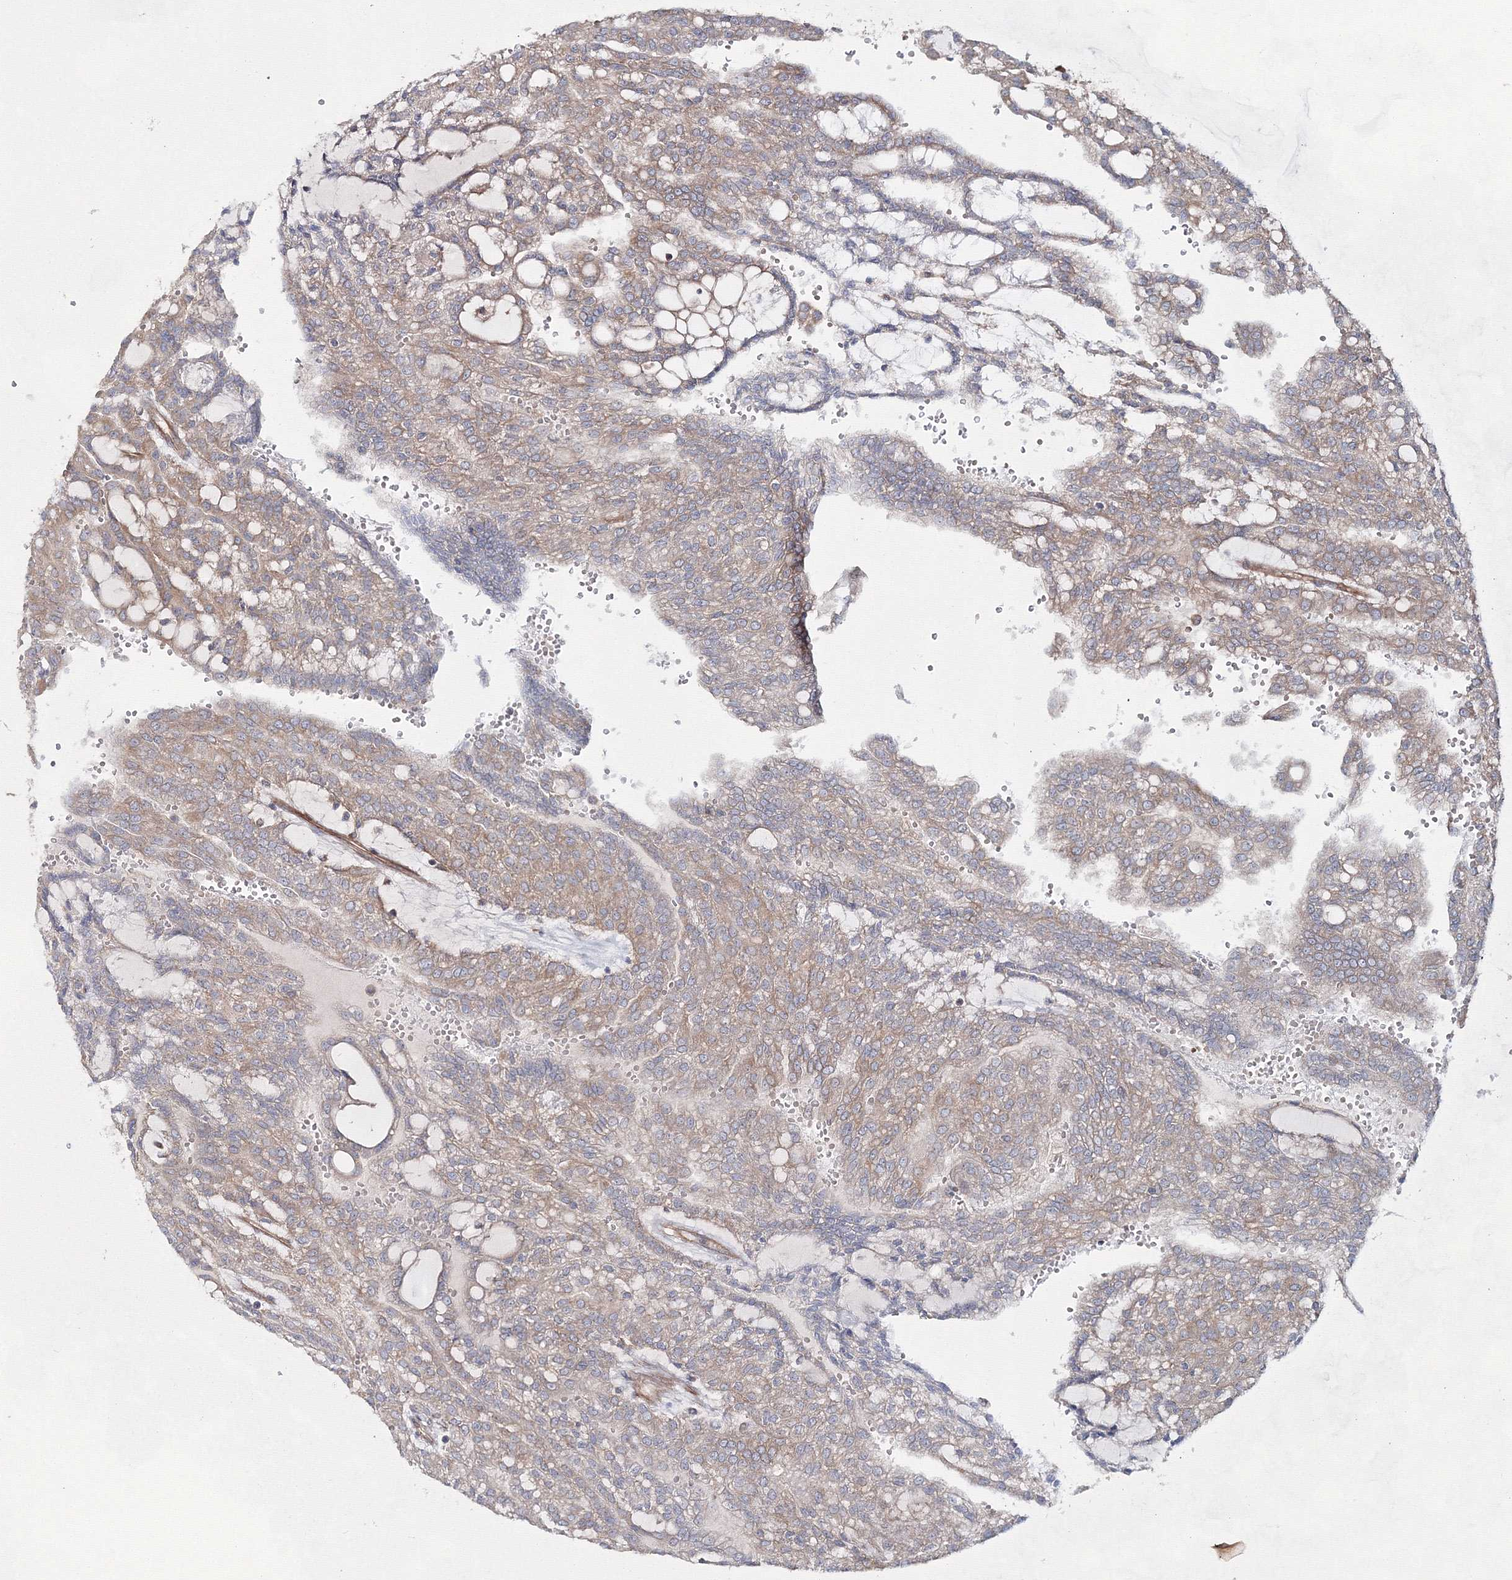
{"staining": {"intensity": "weak", "quantity": ">75%", "location": "cytoplasmic/membranous"}, "tissue": "renal cancer", "cell_type": "Tumor cells", "image_type": "cancer", "snomed": [{"axis": "morphology", "description": "Adenocarcinoma, NOS"}, {"axis": "topography", "description": "Kidney"}], "caption": "Immunohistochemistry histopathology image of neoplastic tissue: renal cancer stained using immunohistochemistry (IHC) demonstrates low levels of weak protein expression localized specifically in the cytoplasmic/membranous of tumor cells, appearing as a cytoplasmic/membranous brown color.", "gene": "EXOC6", "patient": {"sex": "male", "age": 63}}